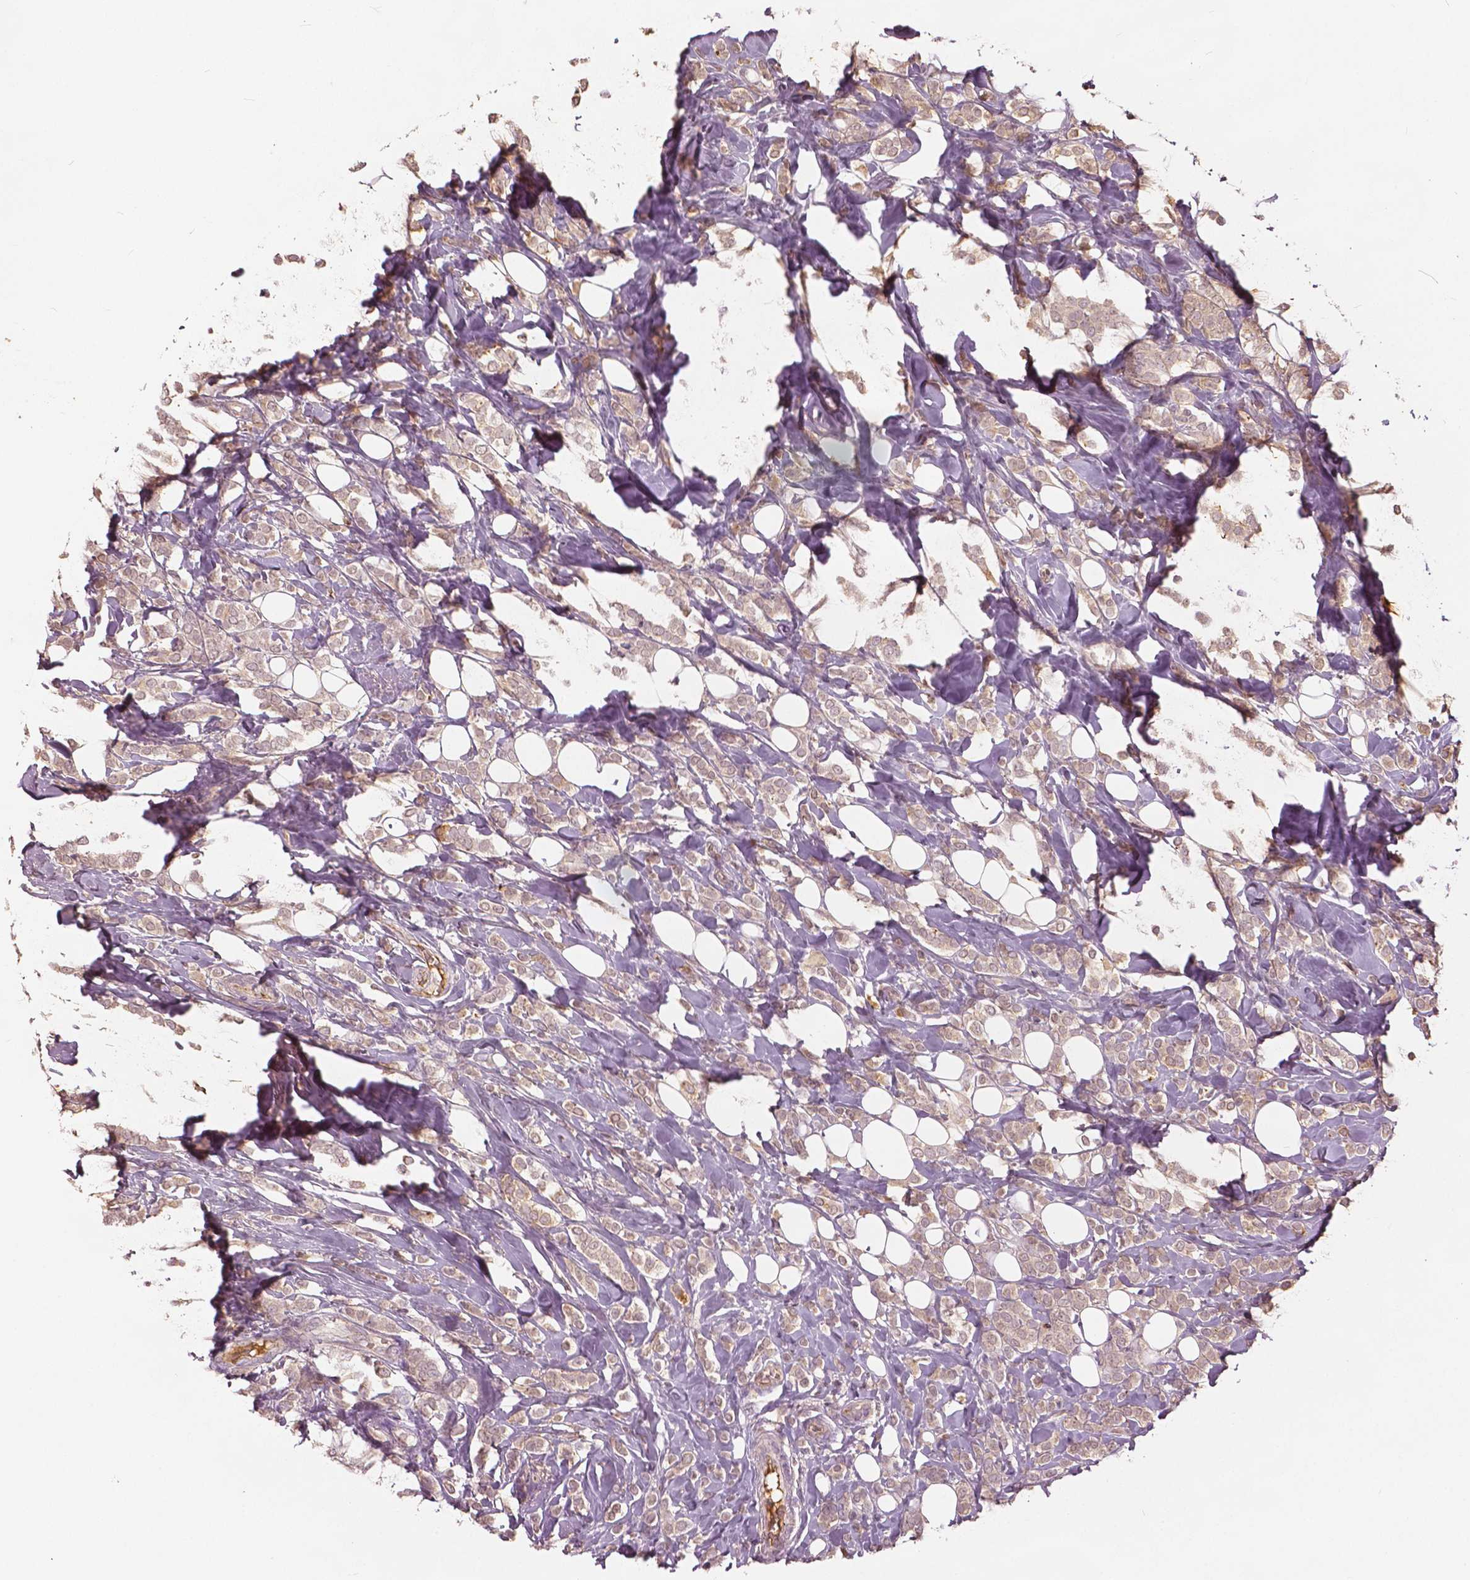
{"staining": {"intensity": "weak", "quantity": "25%-75%", "location": "cytoplasmic/membranous,nuclear"}, "tissue": "breast cancer", "cell_type": "Tumor cells", "image_type": "cancer", "snomed": [{"axis": "morphology", "description": "Lobular carcinoma"}, {"axis": "topography", "description": "Breast"}], "caption": "This is an image of immunohistochemistry (IHC) staining of breast lobular carcinoma, which shows weak expression in the cytoplasmic/membranous and nuclear of tumor cells.", "gene": "ANGPTL4", "patient": {"sex": "female", "age": 49}}